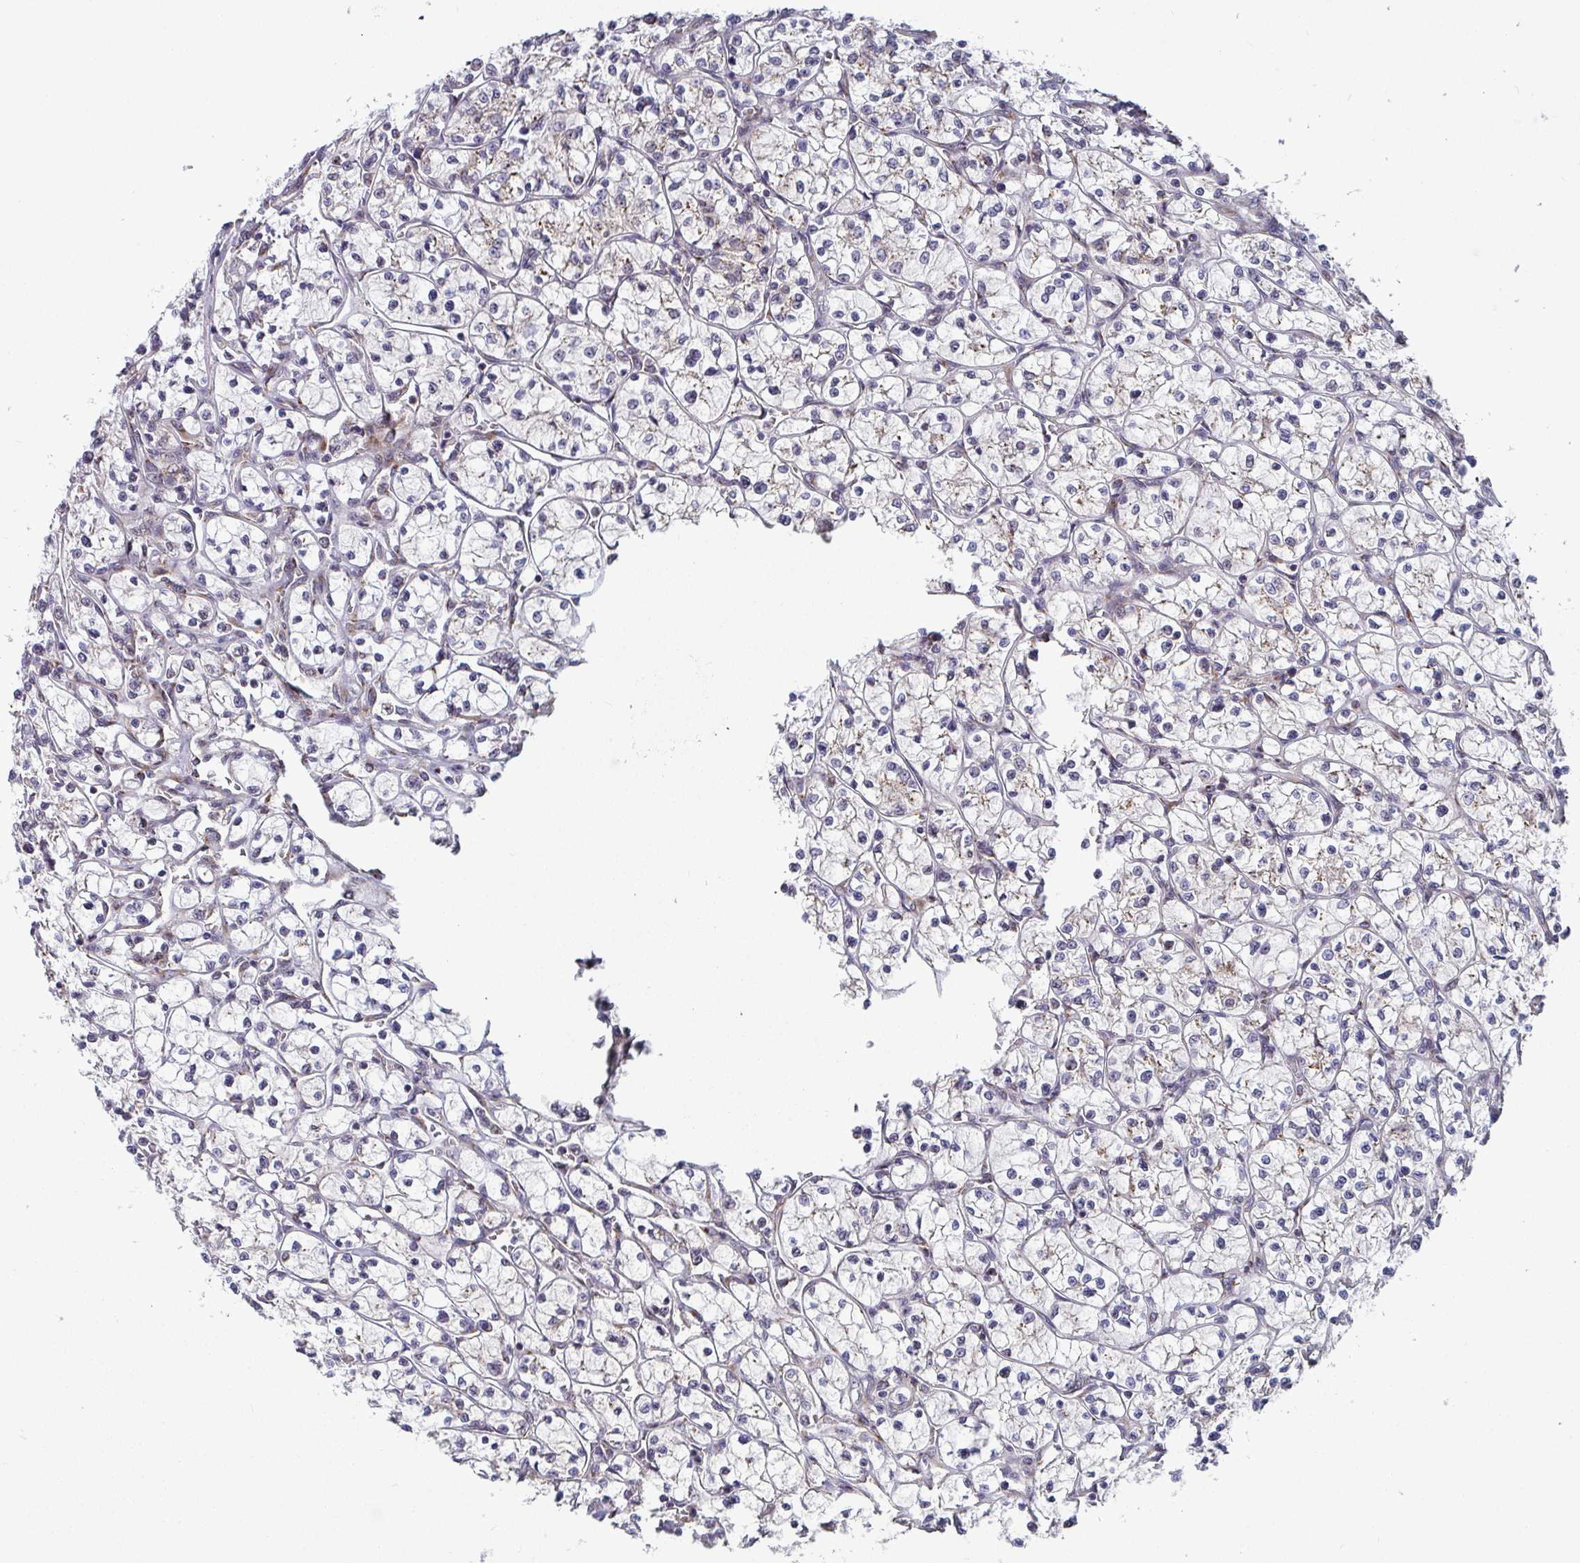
{"staining": {"intensity": "weak", "quantity": "<25%", "location": "cytoplasmic/membranous"}, "tissue": "renal cancer", "cell_type": "Tumor cells", "image_type": "cancer", "snomed": [{"axis": "morphology", "description": "Adenocarcinoma, NOS"}, {"axis": "topography", "description": "Kidney"}], "caption": "IHC image of renal adenocarcinoma stained for a protein (brown), which demonstrates no staining in tumor cells.", "gene": "ATP5MJ", "patient": {"sex": "female", "age": 64}}